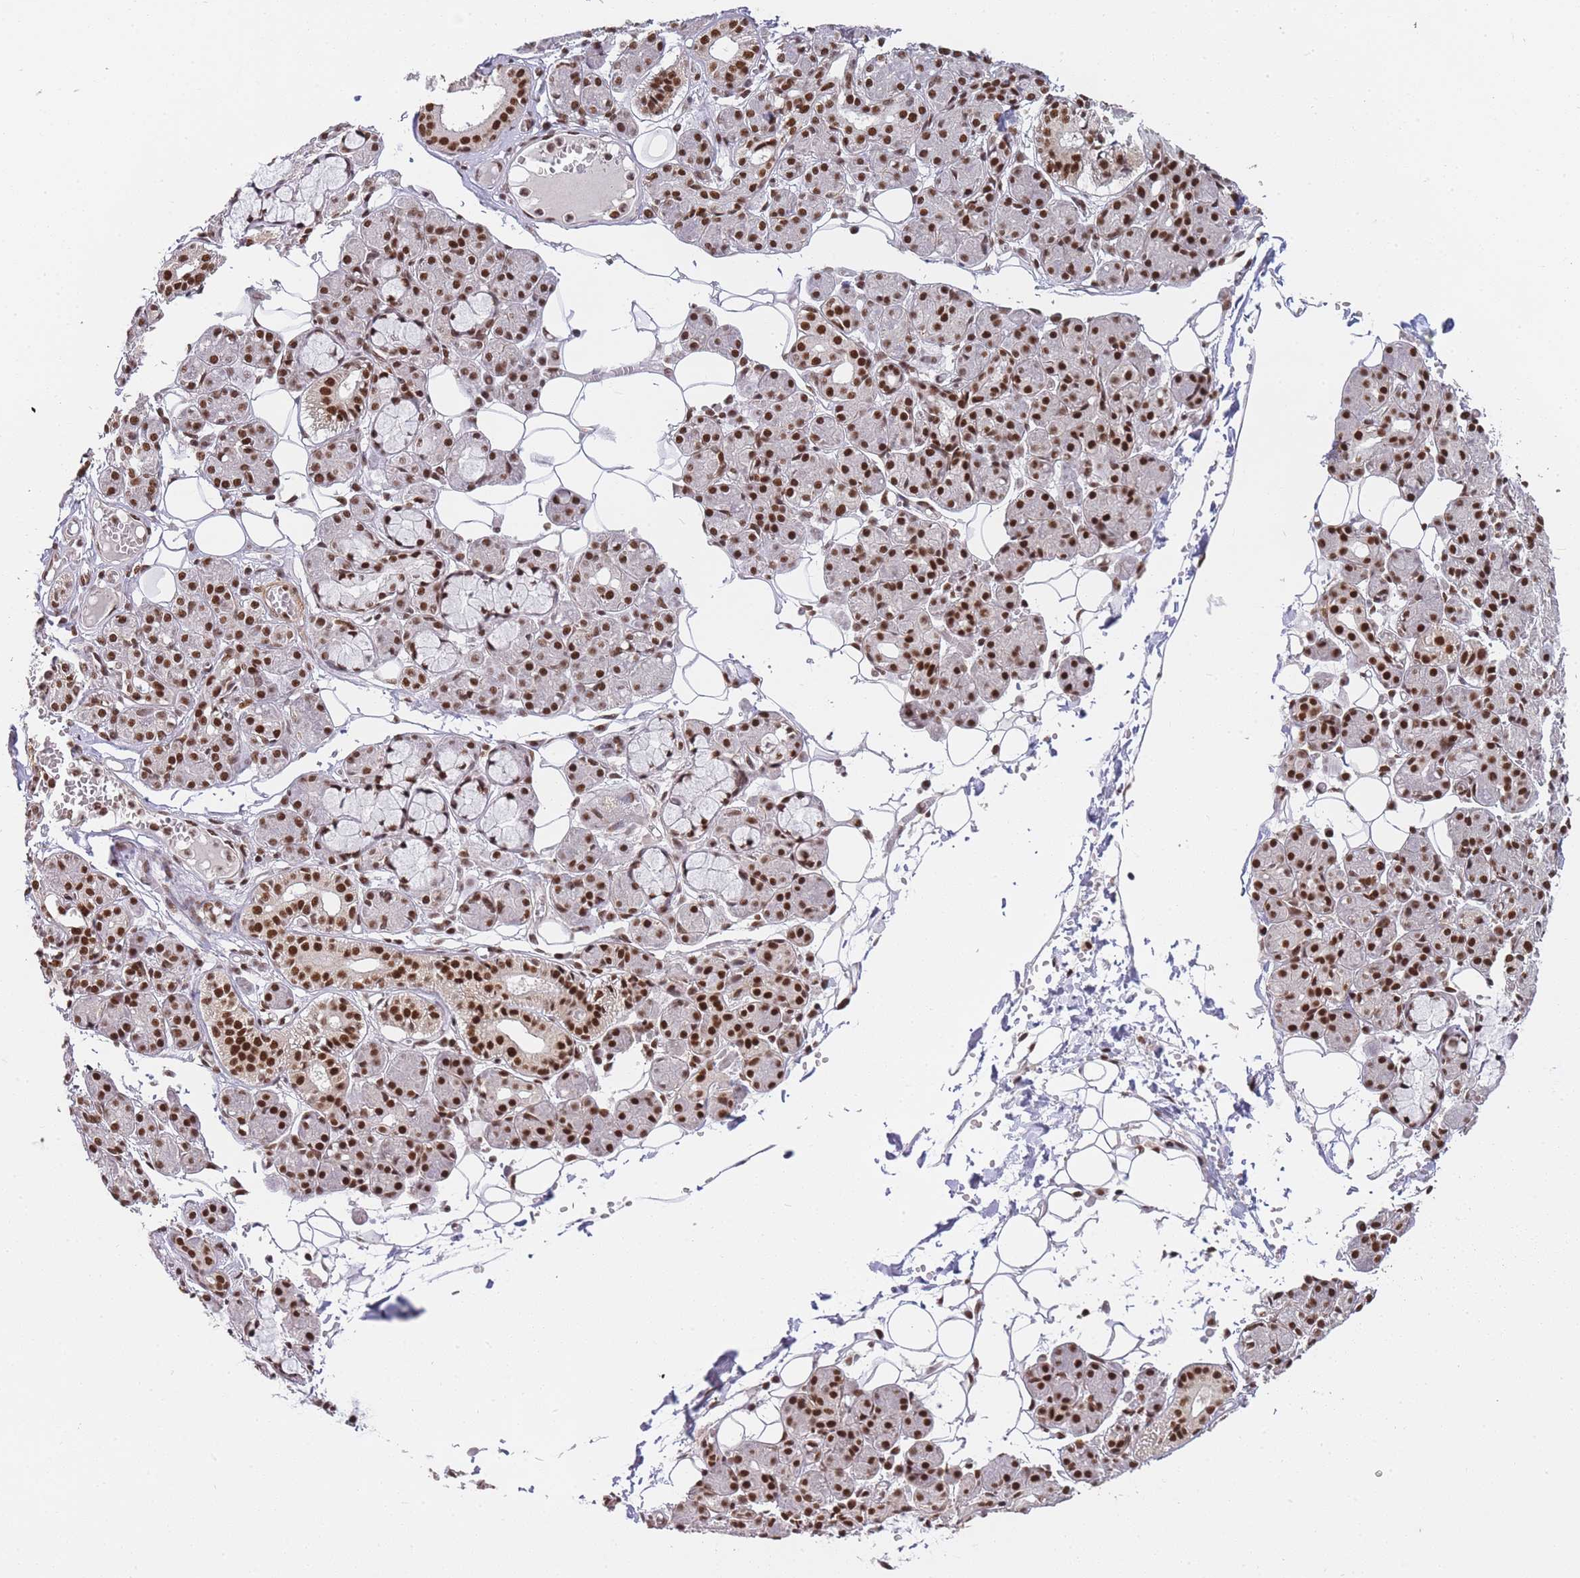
{"staining": {"intensity": "strong", "quantity": ">75%", "location": "nuclear"}, "tissue": "salivary gland", "cell_type": "Glandular cells", "image_type": "normal", "snomed": [{"axis": "morphology", "description": "Normal tissue, NOS"}, {"axis": "topography", "description": "Salivary gland"}], "caption": "Salivary gland stained for a protein demonstrates strong nuclear positivity in glandular cells.", "gene": "PRKDC", "patient": {"sex": "male", "age": 63}}